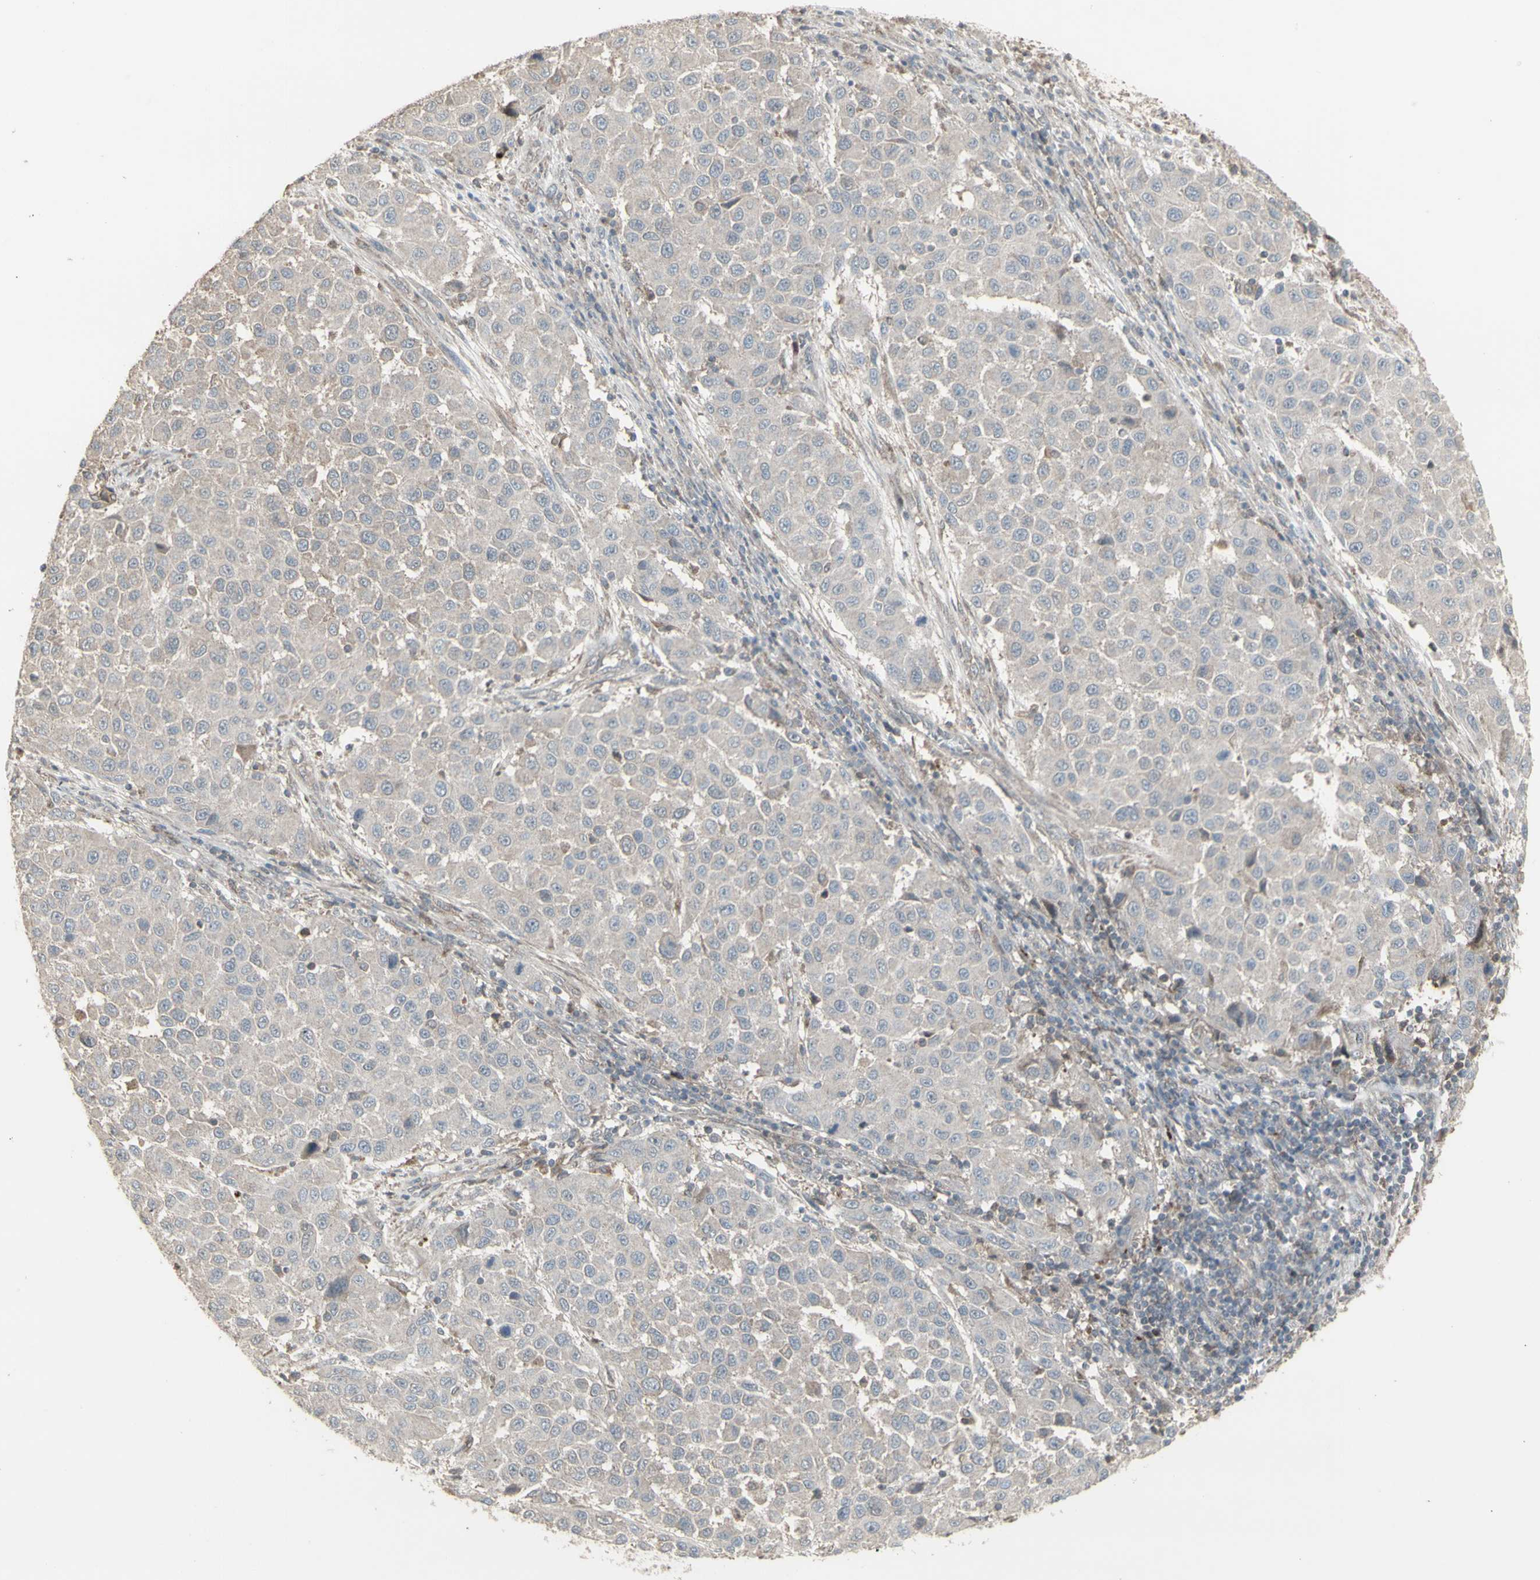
{"staining": {"intensity": "weak", "quantity": ">75%", "location": "cytoplasmic/membranous"}, "tissue": "melanoma", "cell_type": "Tumor cells", "image_type": "cancer", "snomed": [{"axis": "morphology", "description": "Malignant melanoma, Metastatic site"}, {"axis": "topography", "description": "Lymph node"}], "caption": "This is an image of immunohistochemistry staining of melanoma, which shows weak positivity in the cytoplasmic/membranous of tumor cells.", "gene": "RNASEL", "patient": {"sex": "male", "age": 61}}